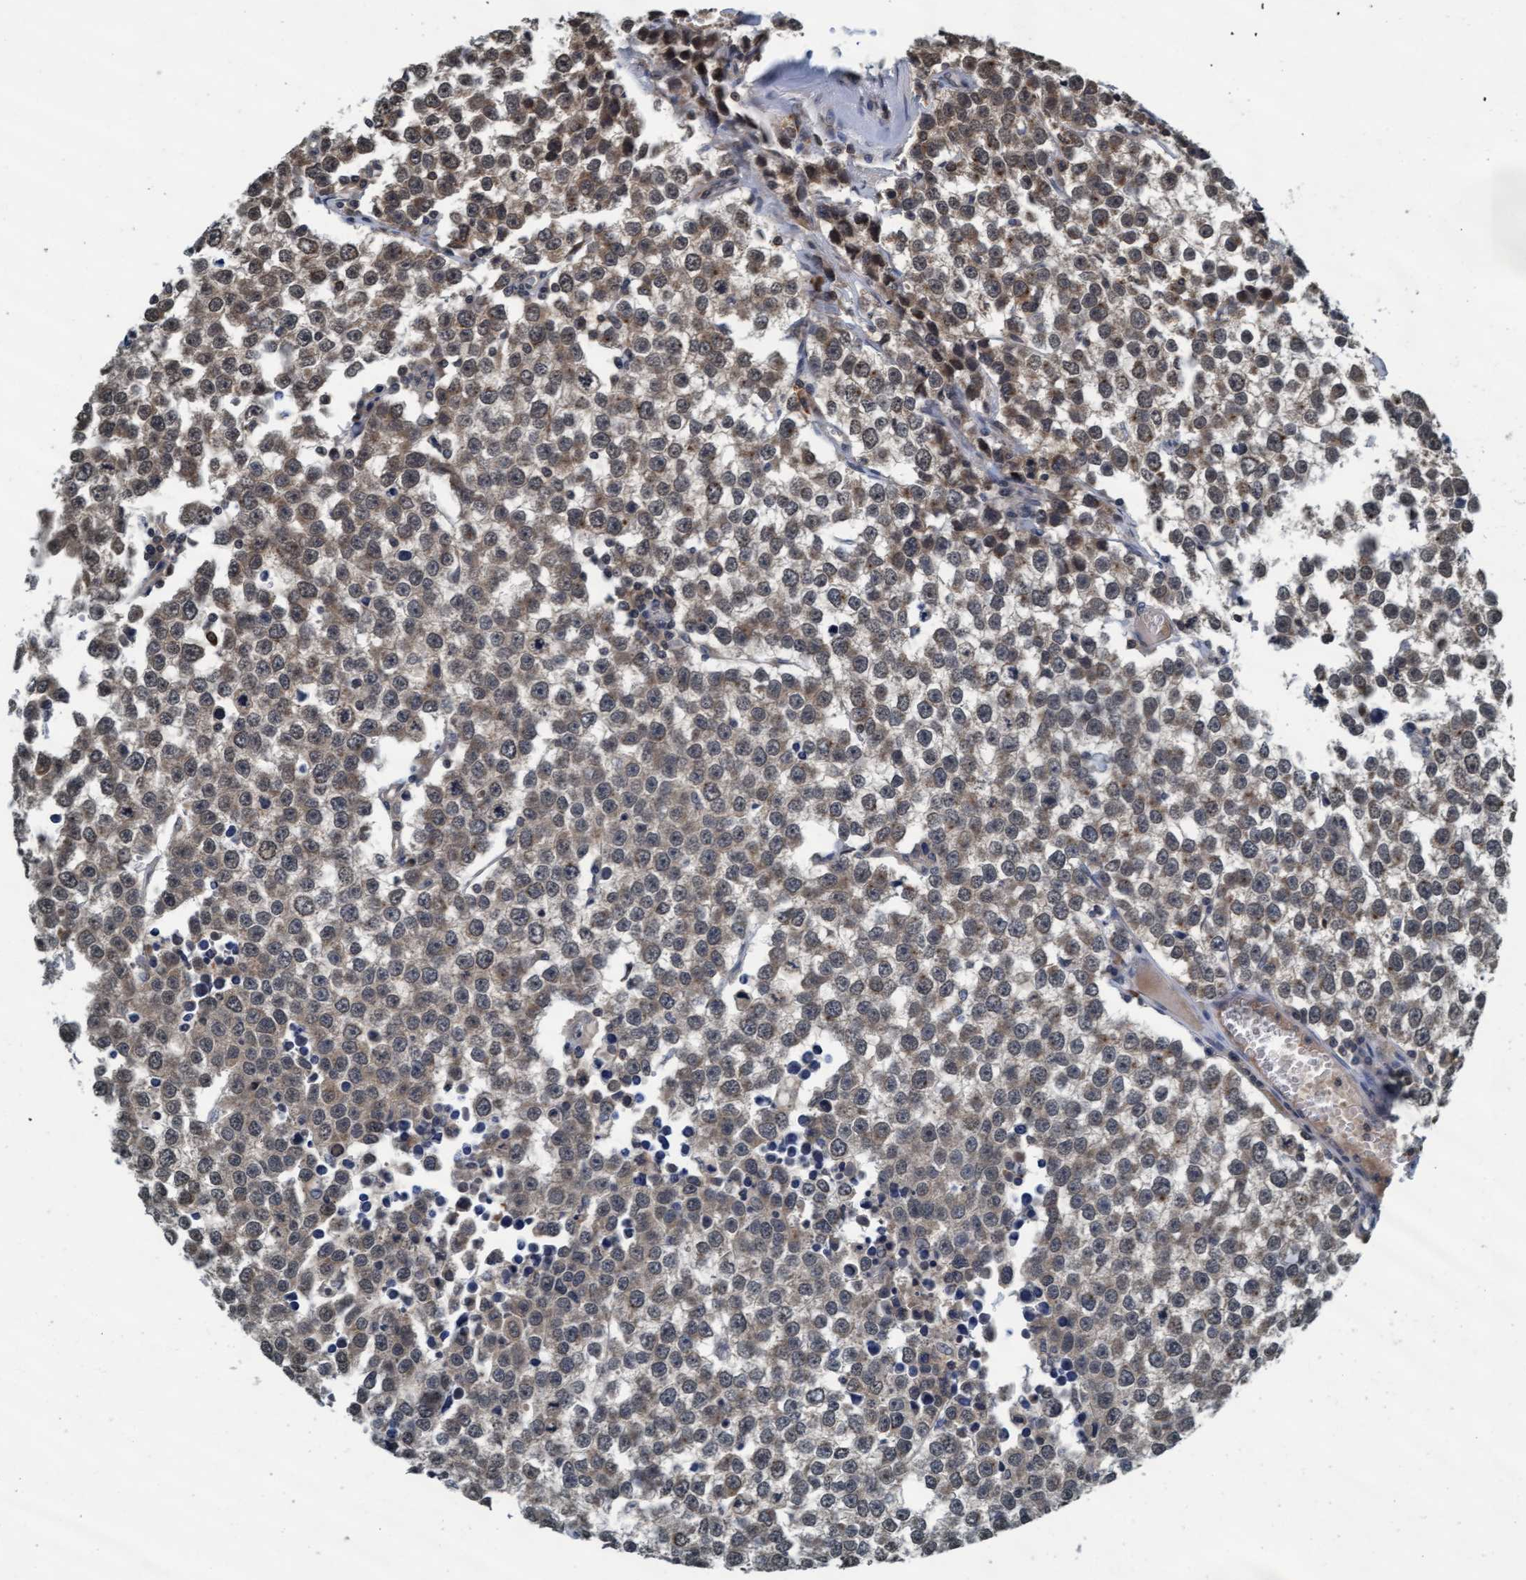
{"staining": {"intensity": "weak", "quantity": ">75%", "location": "cytoplasmic/membranous,nuclear"}, "tissue": "testis cancer", "cell_type": "Tumor cells", "image_type": "cancer", "snomed": [{"axis": "morphology", "description": "Seminoma, NOS"}, {"axis": "morphology", "description": "Carcinoma, Embryonal, NOS"}, {"axis": "topography", "description": "Testis"}], "caption": "A brown stain shows weak cytoplasmic/membranous and nuclear positivity of a protein in human embryonal carcinoma (testis) tumor cells.", "gene": "WASF1", "patient": {"sex": "male", "age": 52}}